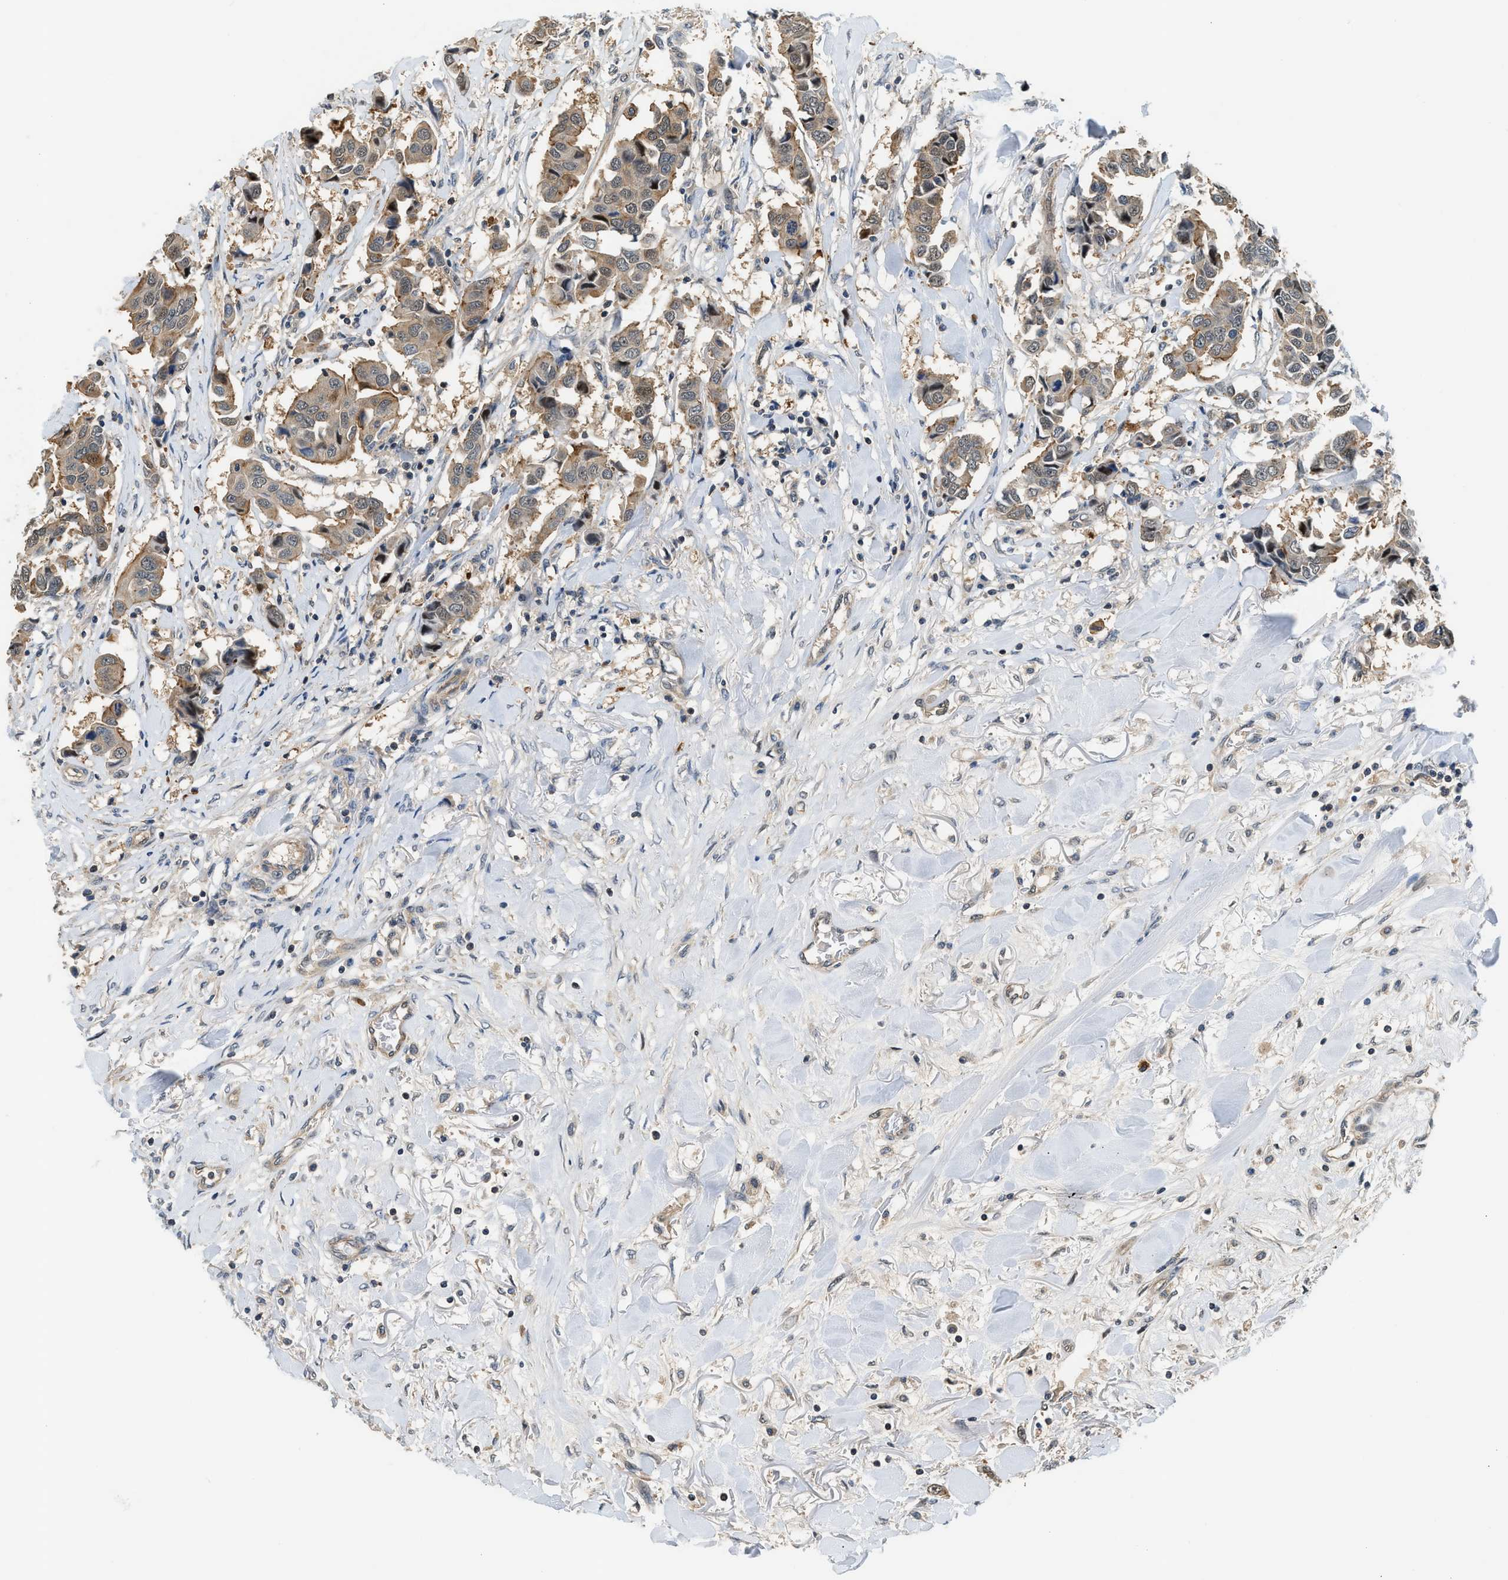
{"staining": {"intensity": "weak", "quantity": ">75%", "location": "cytoplasmic/membranous"}, "tissue": "breast cancer", "cell_type": "Tumor cells", "image_type": "cancer", "snomed": [{"axis": "morphology", "description": "Duct carcinoma"}, {"axis": "topography", "description": "Breast"}], "caption": "IHC staining of breast invasive ductal carcinoma, which shows low levels of weak cytoplasmic/membranous staining in approximately >75% of tumor cells indicating weak cytoplasmic/membranous protein positivity. The staining was performed using DAB (brown) for protein detection and nuclei were counterstained in hematoxylin (blue).", "gene": "CBLB", "patient": {"sex": "female", "age": 80}}